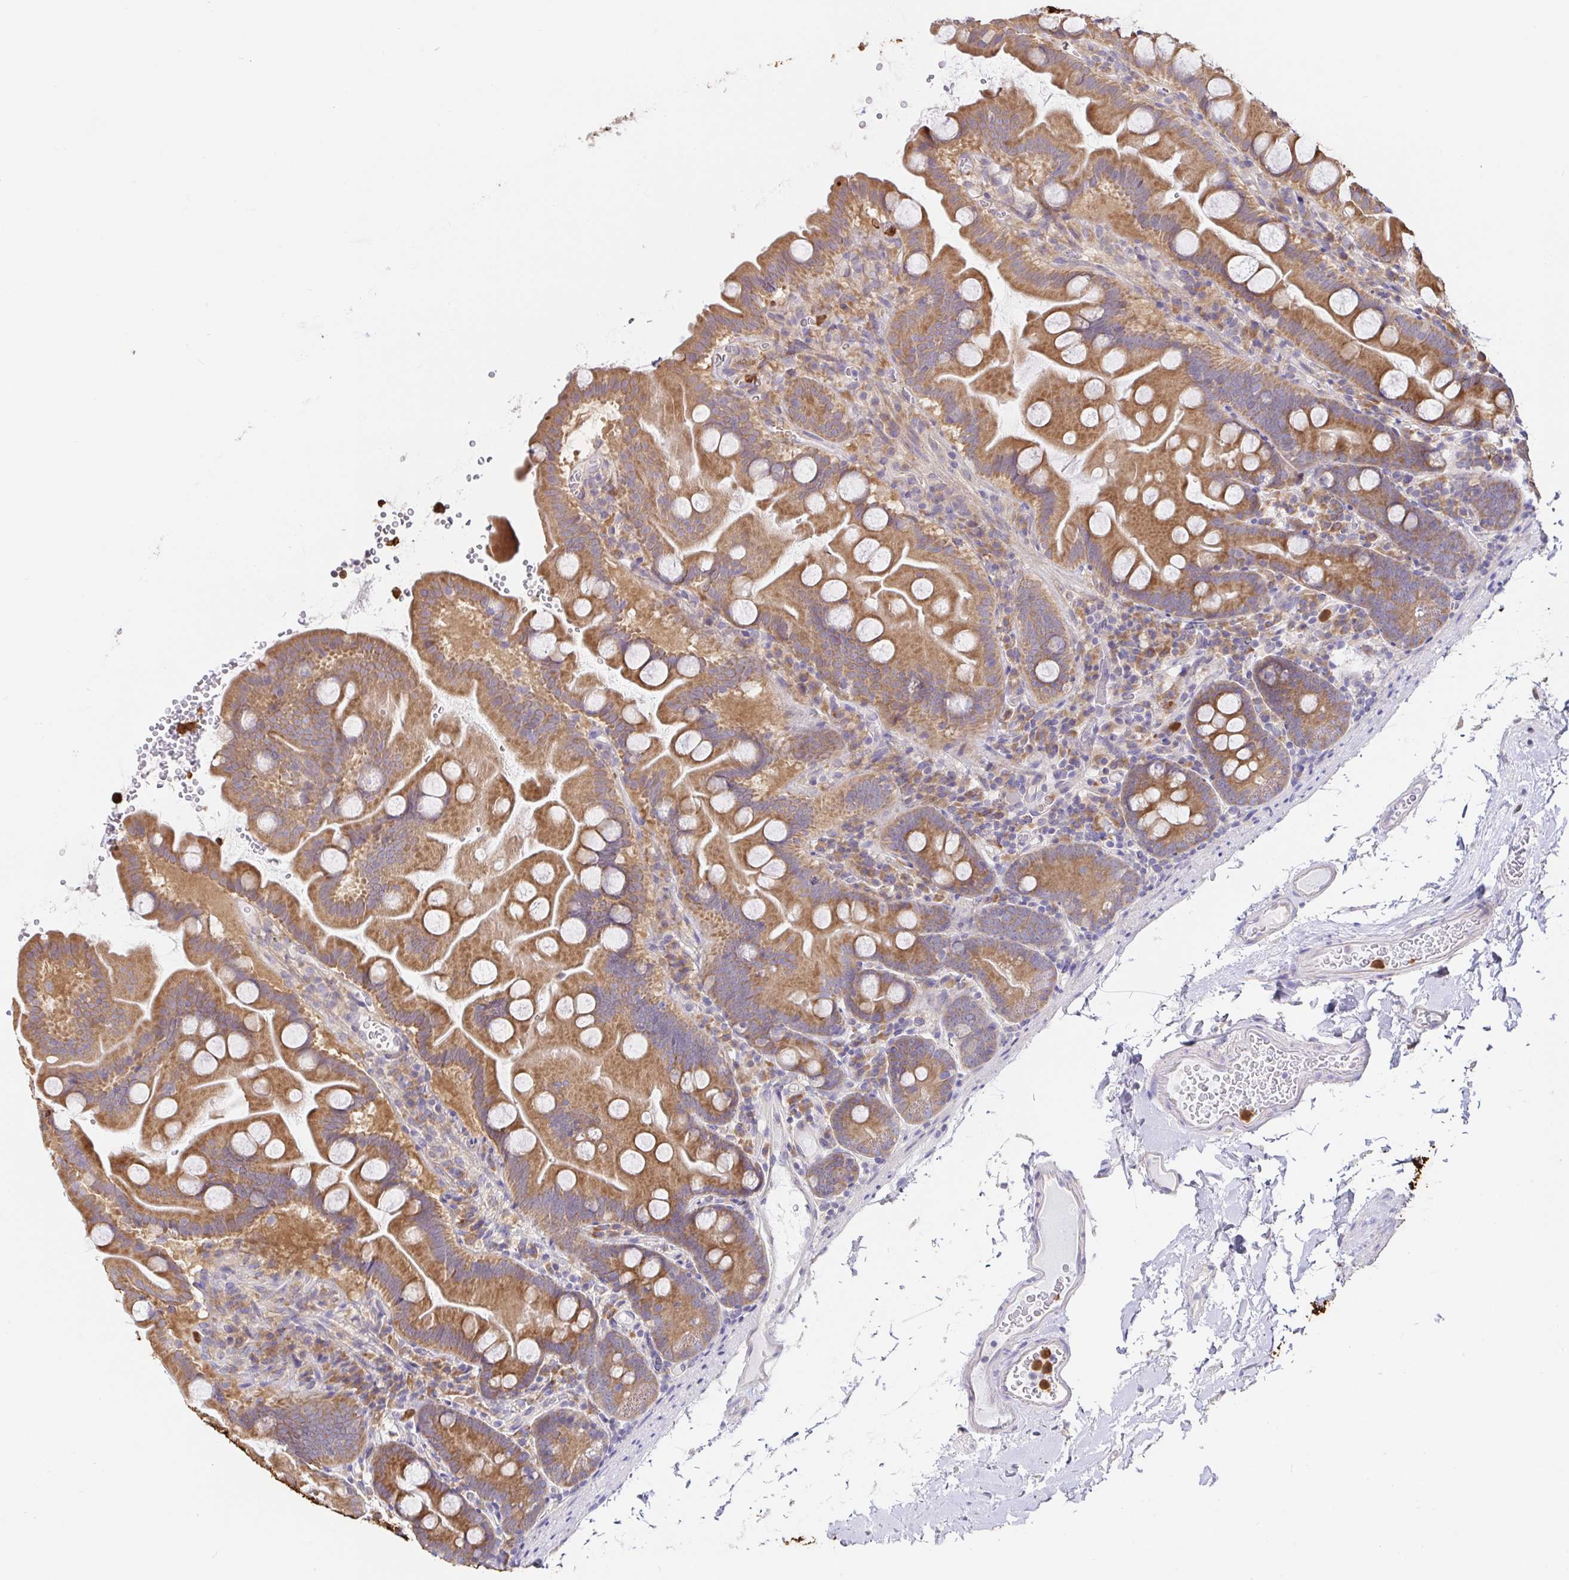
{"staining": {"intensity": "moderate", "quantity": ">75%", "location": "cytoplasmic/membranous"}, "tissue": "small intestine", "cell_type": "Glandular cells", "image_type": "normal", "snomed": [{"axis": "morphology", "description": "Normal tissue, NOS"}, {"axis": "topography", "description": "Small intestine"}], "caption": "The immunohistochemical stain labels moderate cytoplasmic/membranous positivity in glandular cells of unremarkable small intestine.", "gene": "PDPK1", "patient": {"sex": "female", "age": 68}}